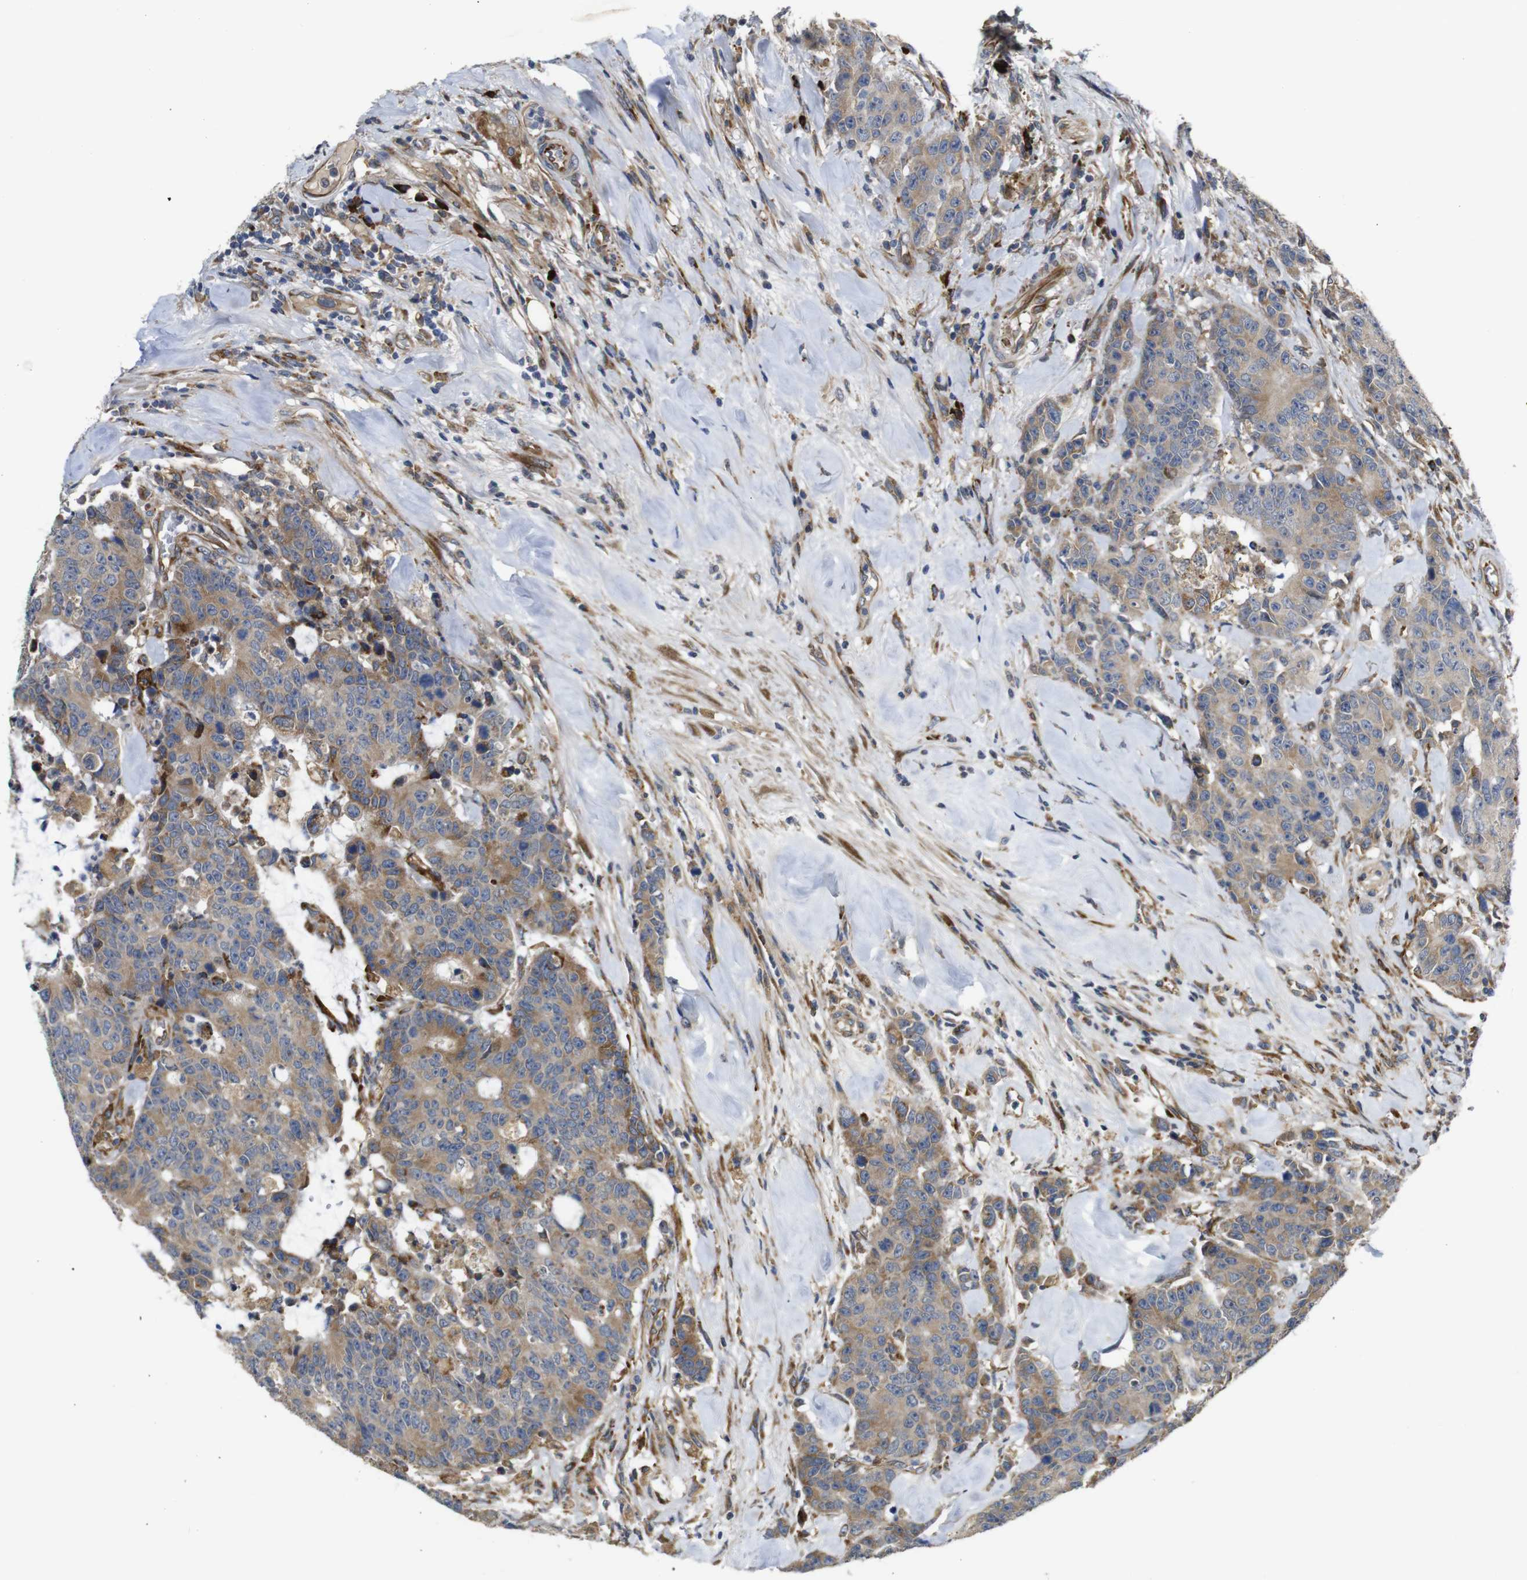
{"staining": {"intensity": "moderate", "quantity": ">75%", "location": "cytoplasmic/membranous"}, "tissue": "colorectal cancer", "cell_type": "Tumor cells", "image_type": "cancer", "snomed": [{"axis": "morphology", "description": "Adenocarcinoma, NOS"}, {"axis": "topography", "description": "Colon"}], "caption": "Human colorectal cancer (adenocarcinoma) stained with a protein marker shows moderate staining in tumor cells.", "gene": "UBE2G2", "patient": {"sex": "female", "age": 86}}